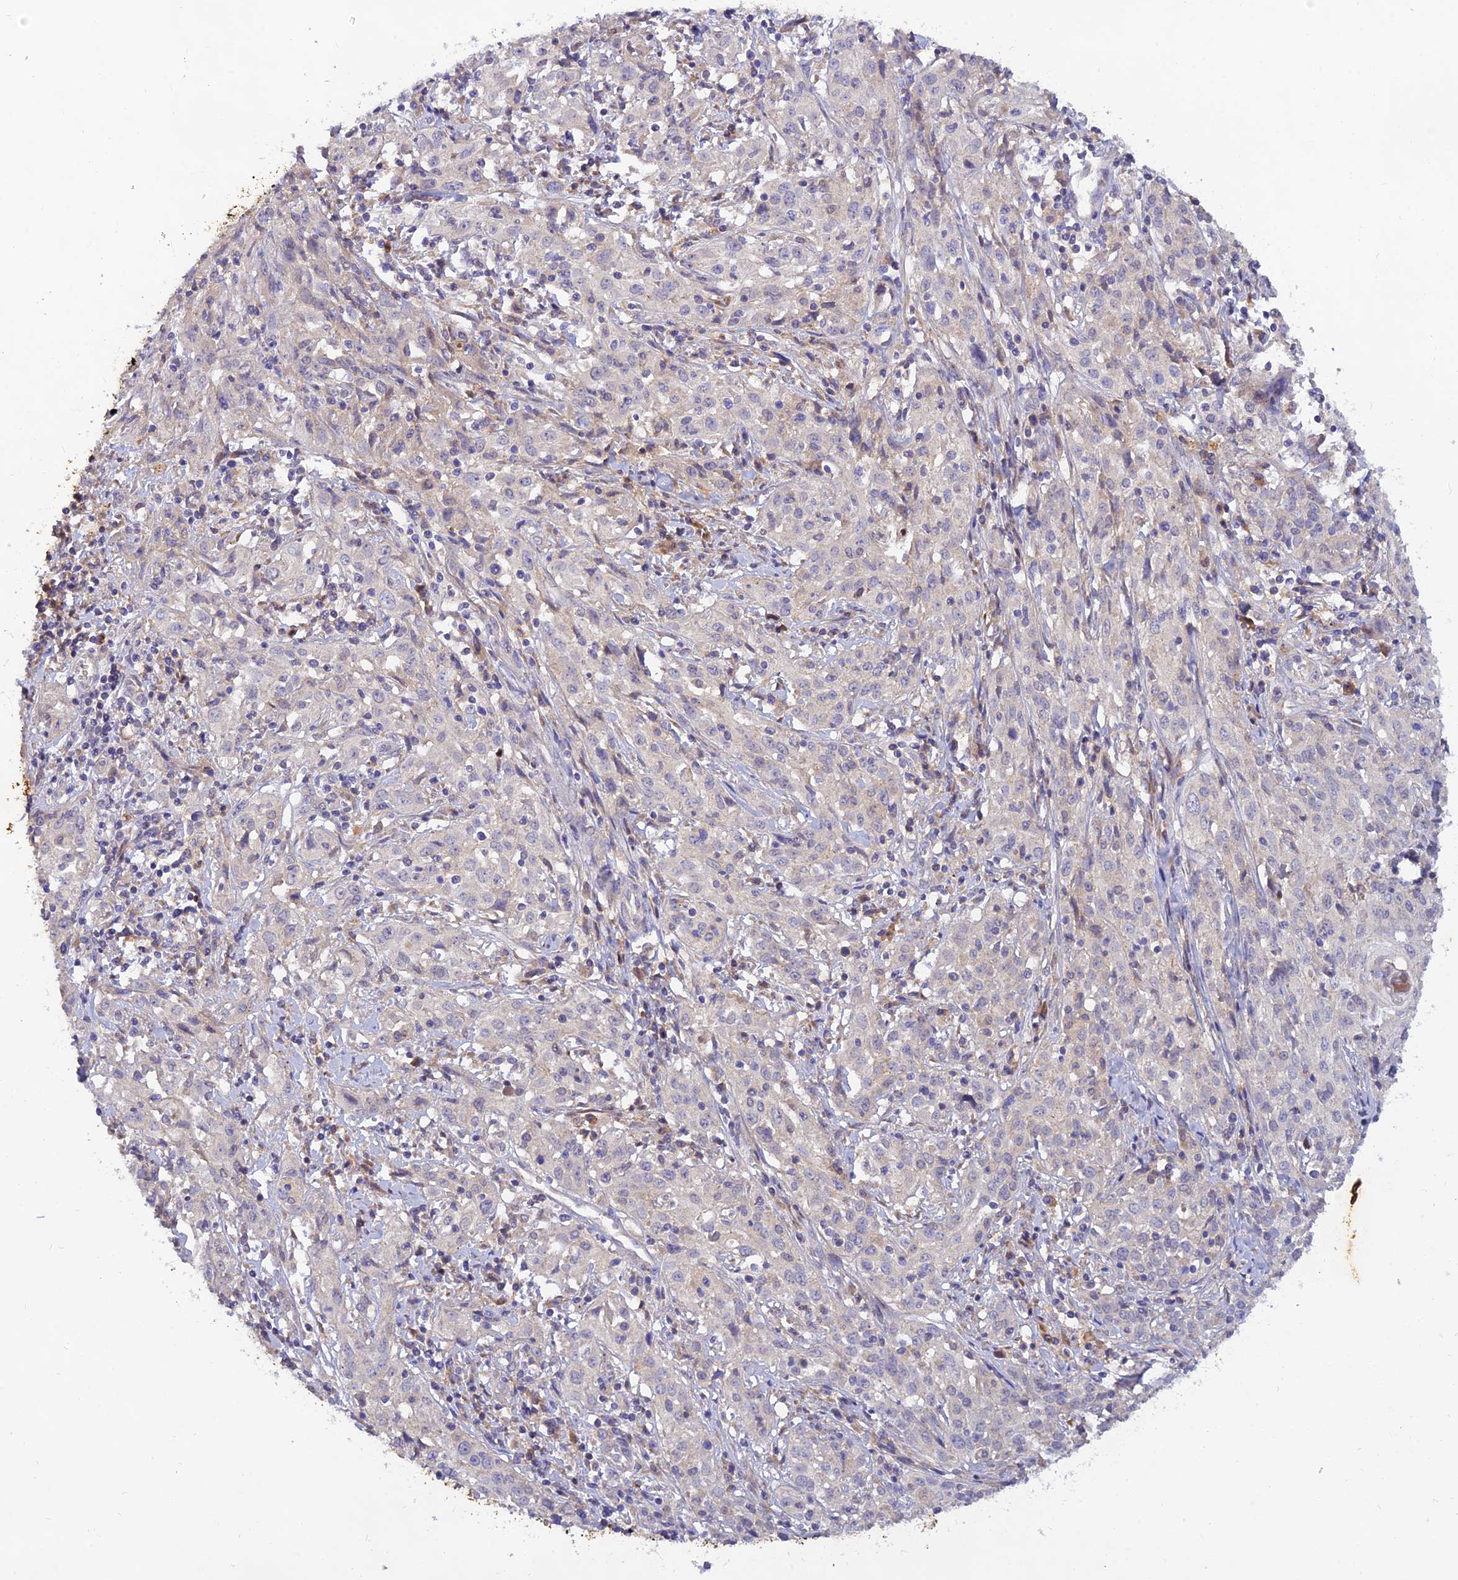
{"staining": {"intensity": "negative", "quantity": "none", "location": "none"}, "tissue": "cervical cancer", "cell_type": "Tumor cells", "image_type": "cancer", "snomed": [{"axis": "morphology", "description": "Squamous cell carcinoma, NOS"}, {"axis": "topography", "description": "Cervix"}], "caption": "DAB (3,3'-diaminobenzidine) immunohistochemical staining of cervical squamous cell carcinoma exhibits no significant positivity in tumor cells.", "gene": "ACSM5", "patient": {"sex": "female", "age": 57}}